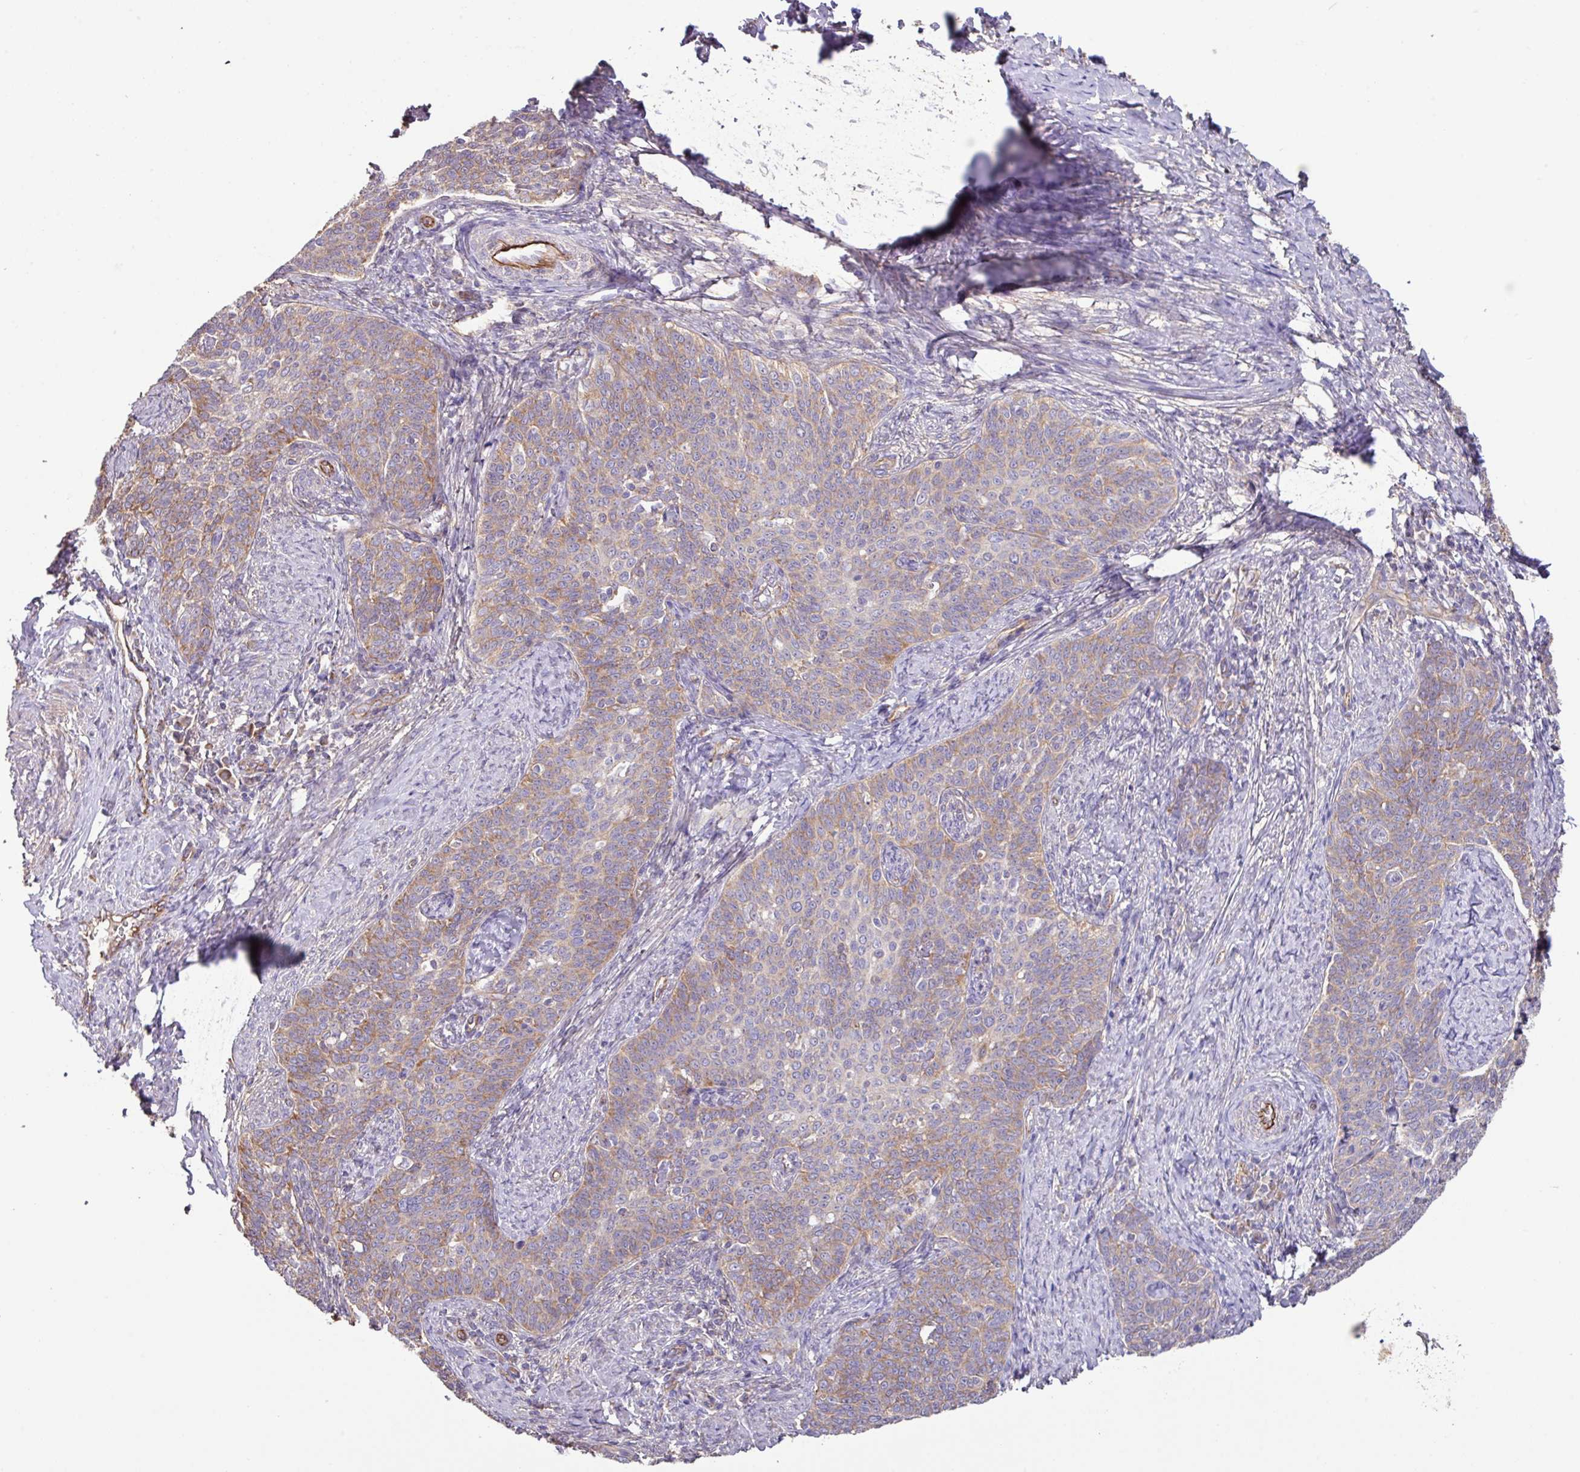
{"staining": {"intensity": "weak", "quantity": "25%-75%", "location": "cytoplasmic/membranous"}, "tissue": "cervical cancer", "cell_type": "Tumor cells", "image_type": "cancer", "snomed": [{"axis": "morphology", "description": "Squamous cell carcinoma, NOS"}, {"axis": "topography", "description": "Cervix"}], "caption": "An immunohistochemistry histopathology image of neoplastic tissue is shown. Protein staining in brown shows weak cytoplasmic/membranous positivity in cervical squamous cell carcinoma within tumor cells. The protein is stained brown, and the nuclei are stained in blue (DAB IHC with brightfield microscopy, high magnification).", "gene": "LRRC53", "patient": {"sex": "female", "age": 39}}